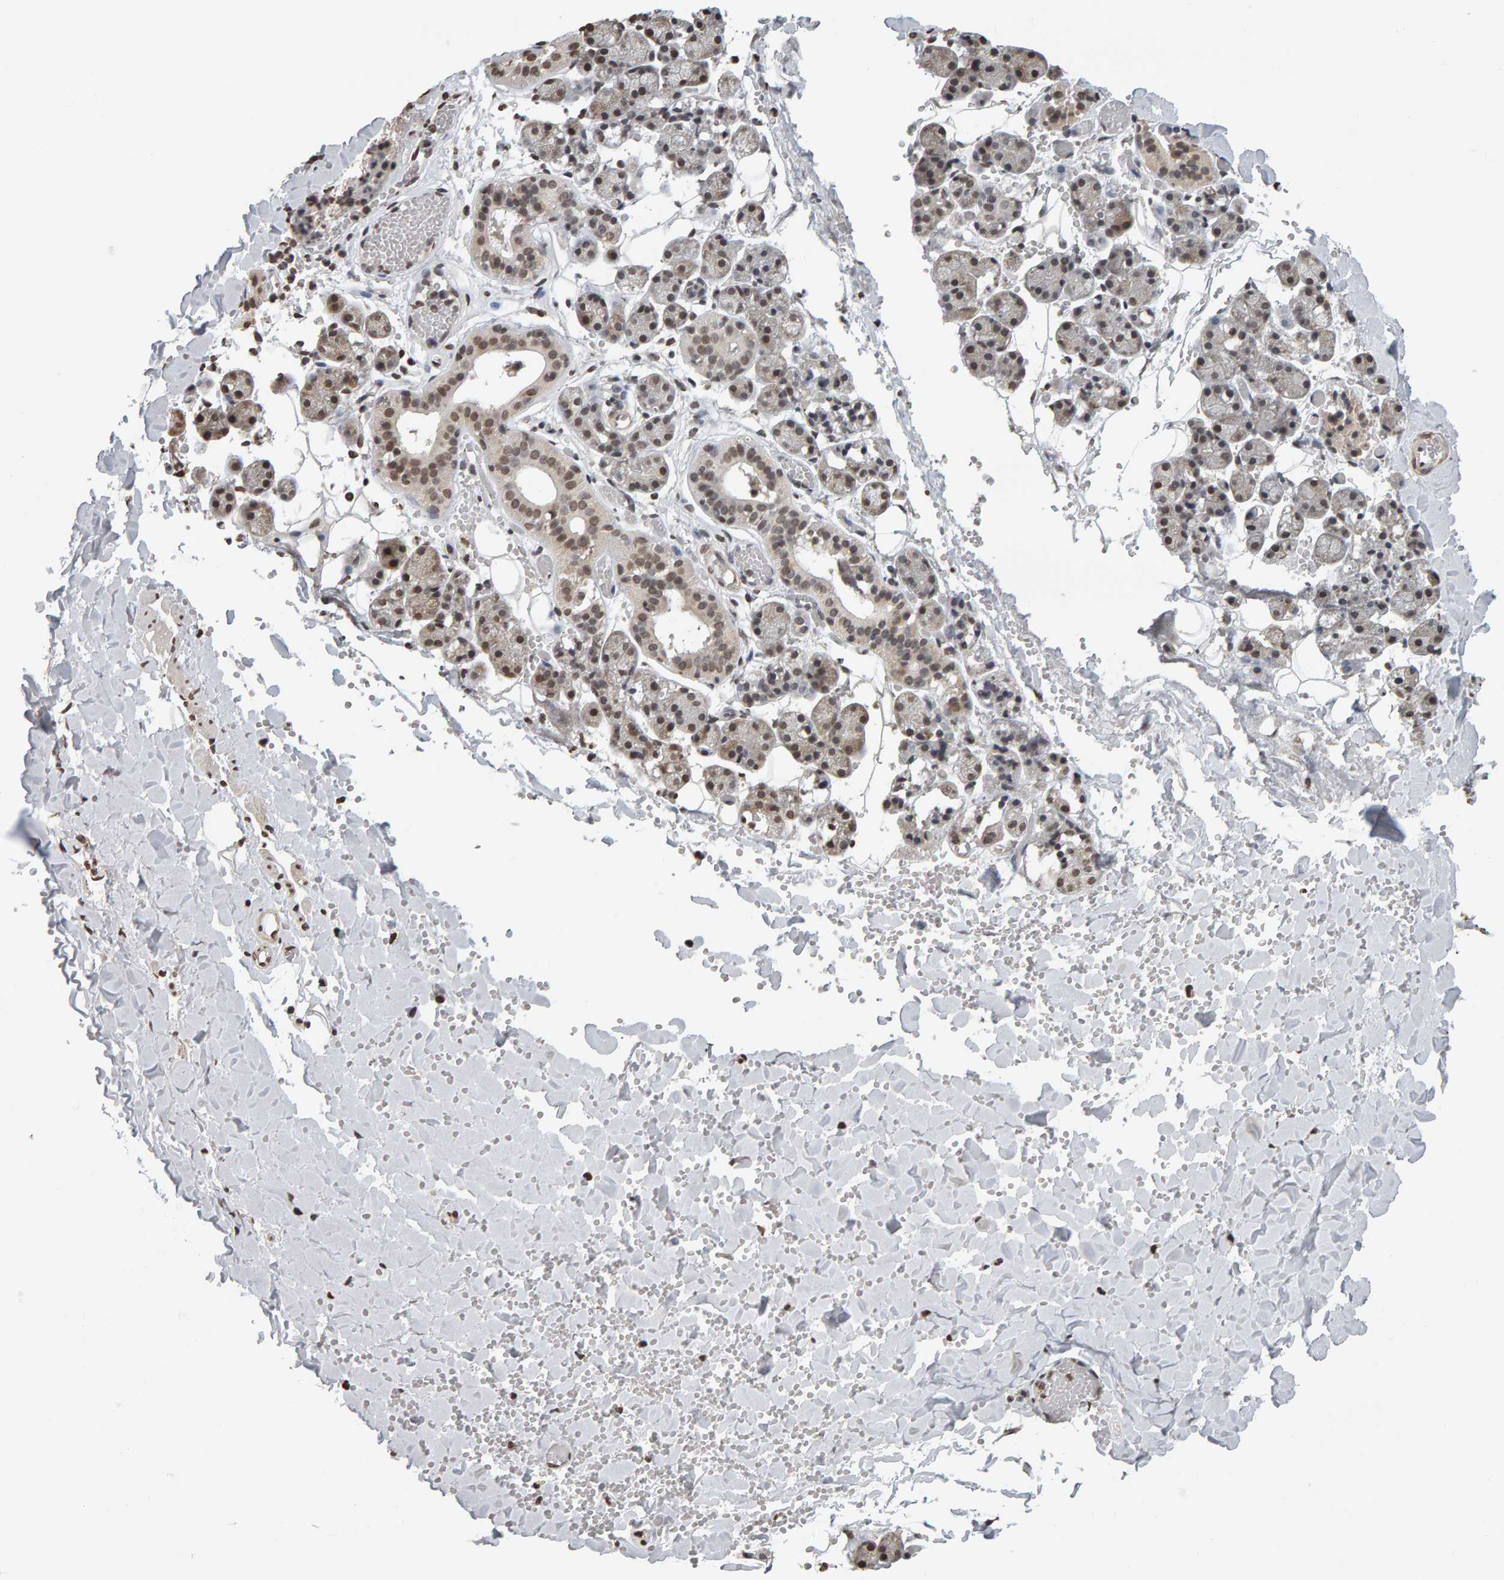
{"staining": {"intensity": "moderate", "quantity": ">75%", "location": "nuclear"}, "tissue": "salivary gland", "cell_type": "Glandular cells", "image_type": "normal", "snomed": [{"axis": "morphology", "description": "Normal tissue, NOS"}, {"axis": "topography", "description": "Salivary gland"}], "caption": "IHC (DAB) staining of unremarkable salivary gland shows moderate nuclear protein staining in about >75% of glandular cells. The staining was performed using DAB (3,3'-diaminobenzidine), with brown indicating positive protein expression. Nuclei are stained blue with hematoxylin.", "gene": "AFF4", "patient": {"sex": "female", "age": 33}}